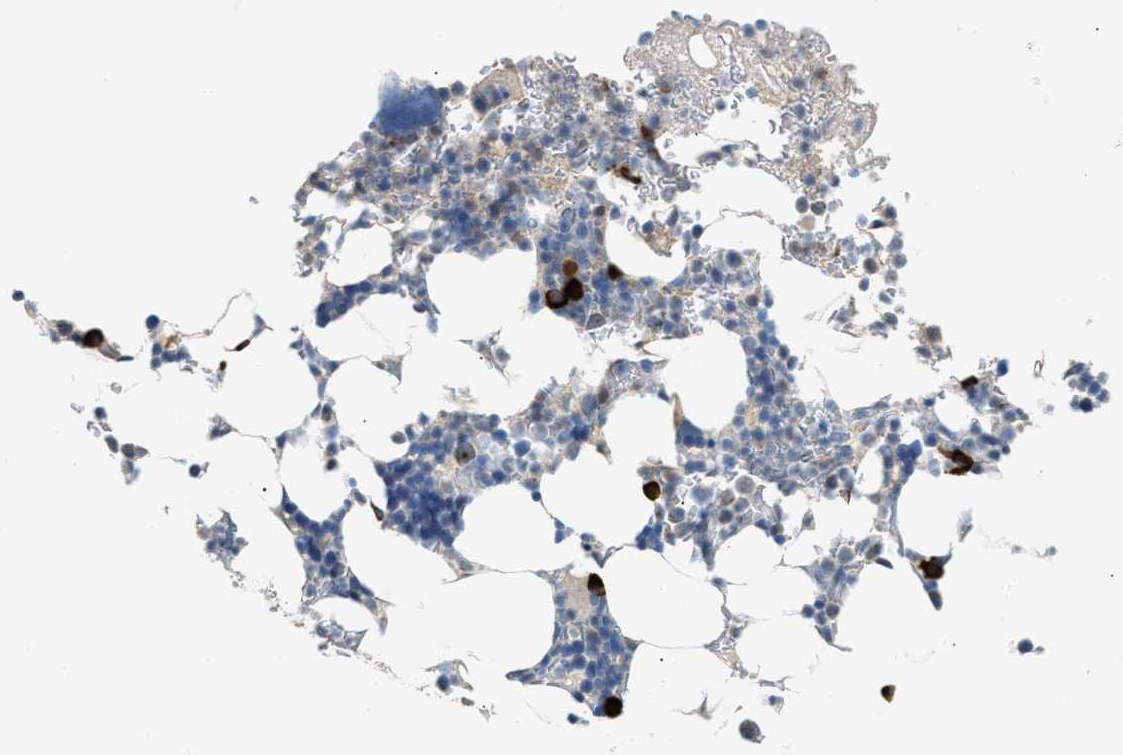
{"staining": {"intensity": "strong", "quantity": "<25%", "location": "cytoplasmic/membranous"}, "tissue": "bone marrow", "cell_type": "Hematopoietic cells", "image_type": "normal", "snomed": [{"axis": "morphology", "description": "Normal tissue, NOS"}, {"axis": "topography", "description": "Bone marrow"}], "caption": "Strong cytoplasmic/membranous protein positivity is seen in approximately <25% of hematopoietic cells in bone marrow.", "gene": "KCNC2", "patient": {"sex": "female", "age": 81}}